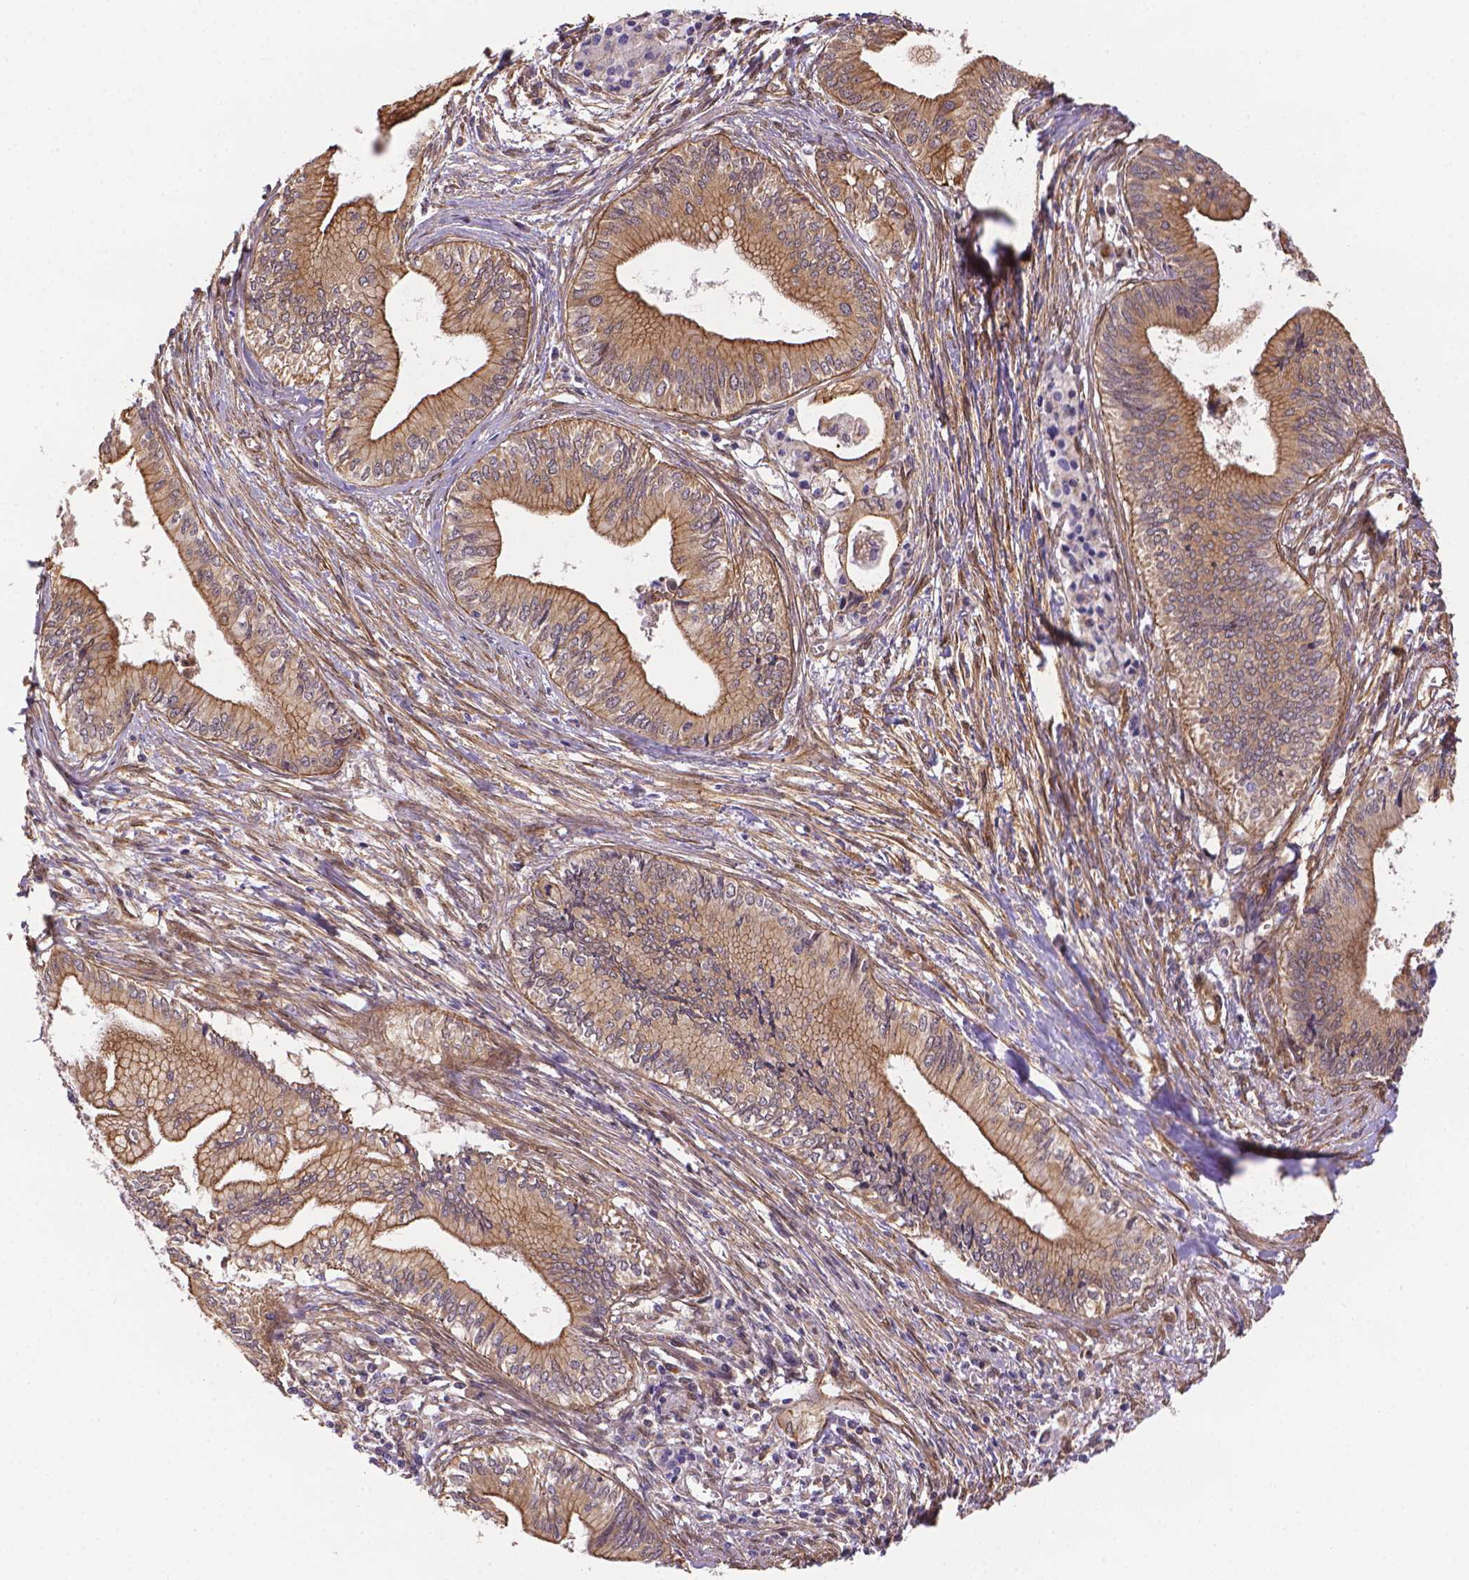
{"staining": {"intensity": "weak", "quantity": ">75%", "location": "cytoplasmic/membranous"}, "tissue": "pancreatic cancer", "cell_type": "Tumor cells", "image_type": "cancer", "snomed": [{"axis": "morphology", "description": "Adenocarcinoma, NOS"}, {"axis": "topography", "description": "Pancreas"}], "caption": "Human pancreatic cancer stained with a brown dye demonstrates weak cytoplasmic/membranous positive staining in about >75% of tumor cells.", "gene": "YAP1", "patient": {"sex": "female", "age": 61}}